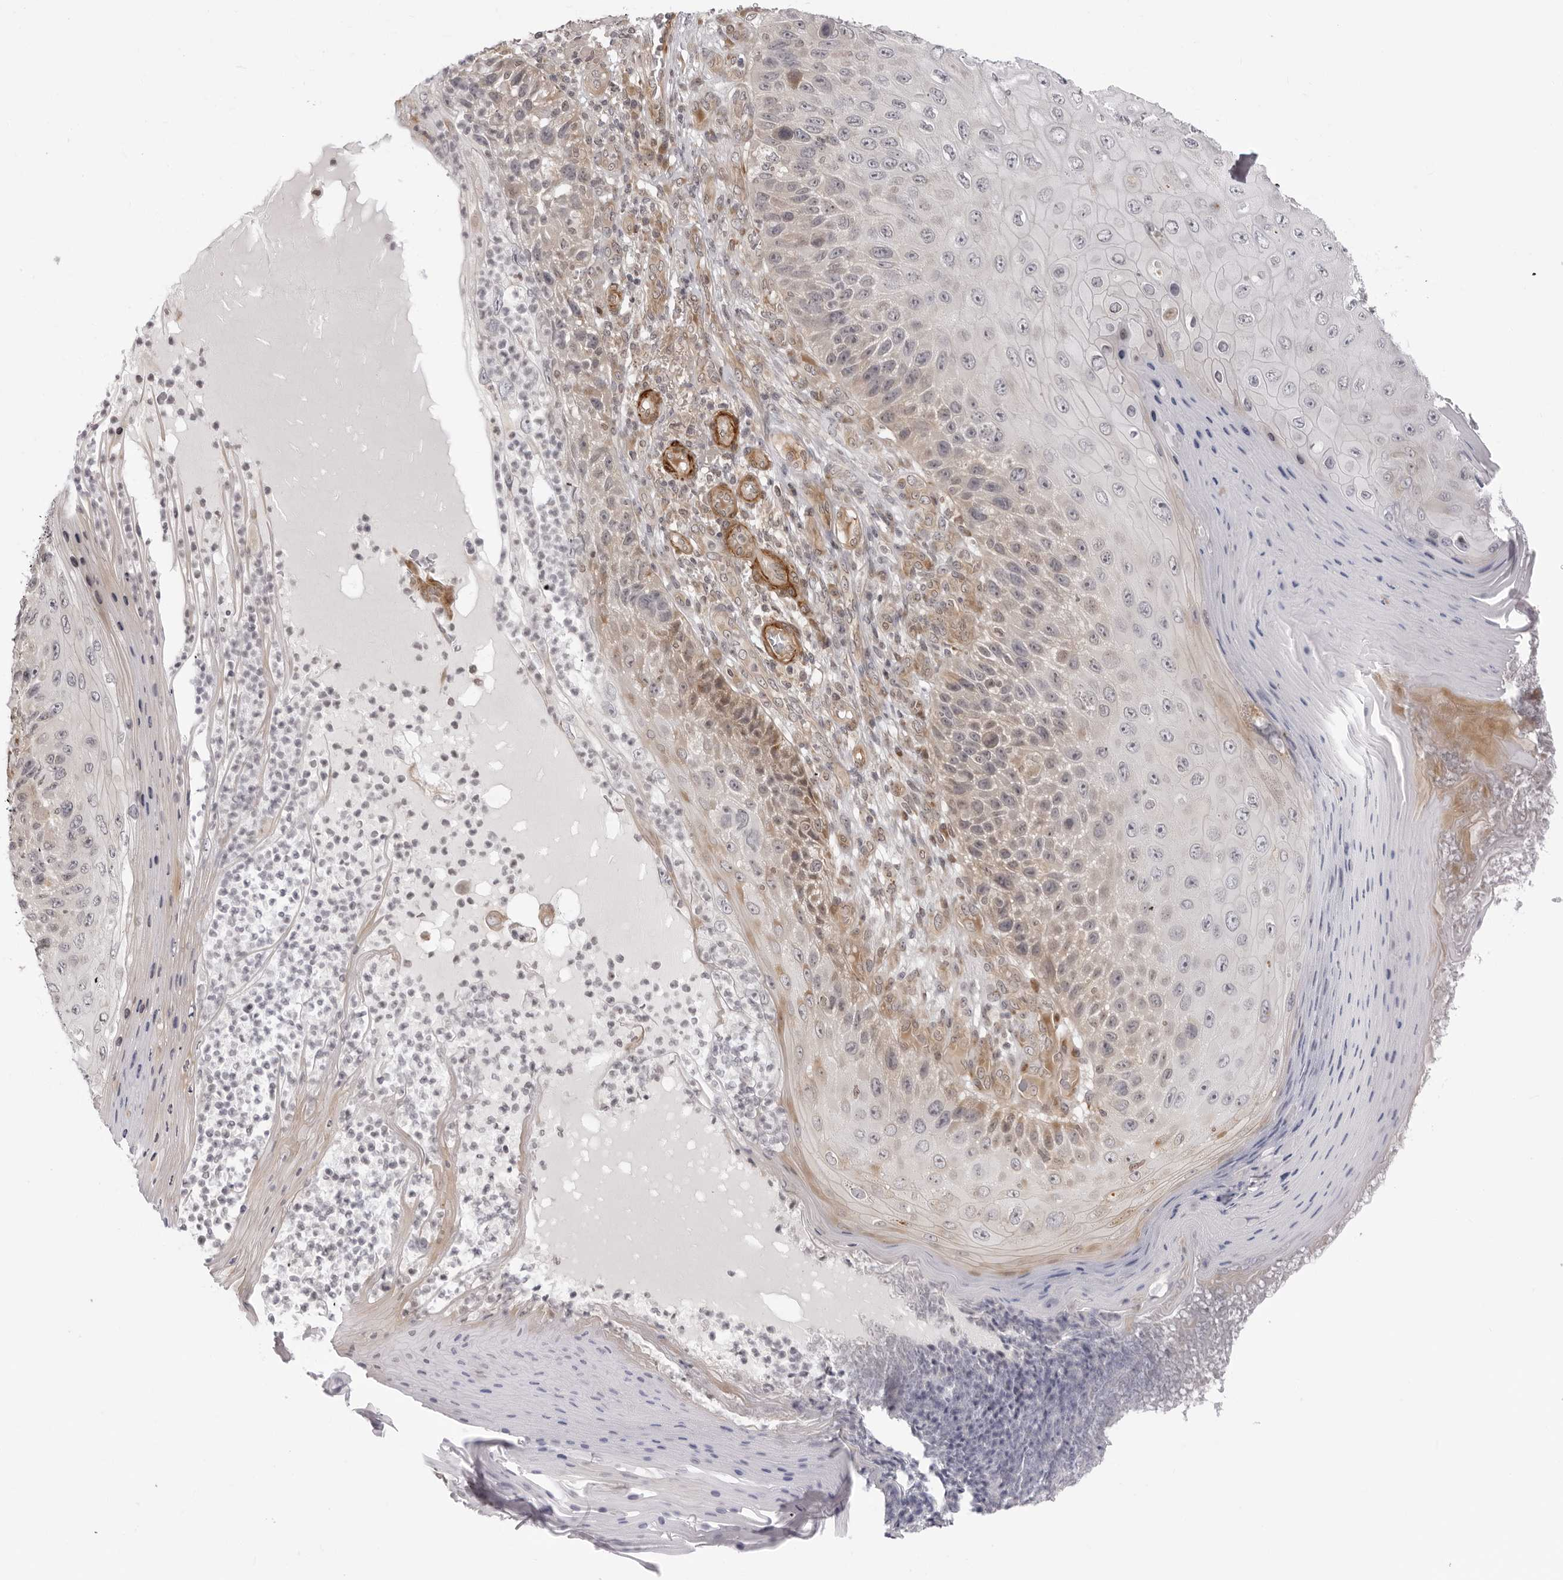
{"staining": {"intensity": "weak", "quantity": "25%-75%", "location": "cytoplasmic/membranous"}, "tissue": "skin cancer", "cell_type": "Tumor cells", "image_type": "cancer", "snomed": [{"axis": "morphology", "description": "Squamous cell carcinoma, NOS"}, {"axis": "topography", "description": "Skin"}], "caption": "Protein expression analysis of skin cancer (squamous cell carcinoma) exhibits weak cytoplasmic/membranous positivity in about 25%-75% of tumor cells.", "gene": "SRGAP2", "patient": {"sex": "female", "age": 88}}